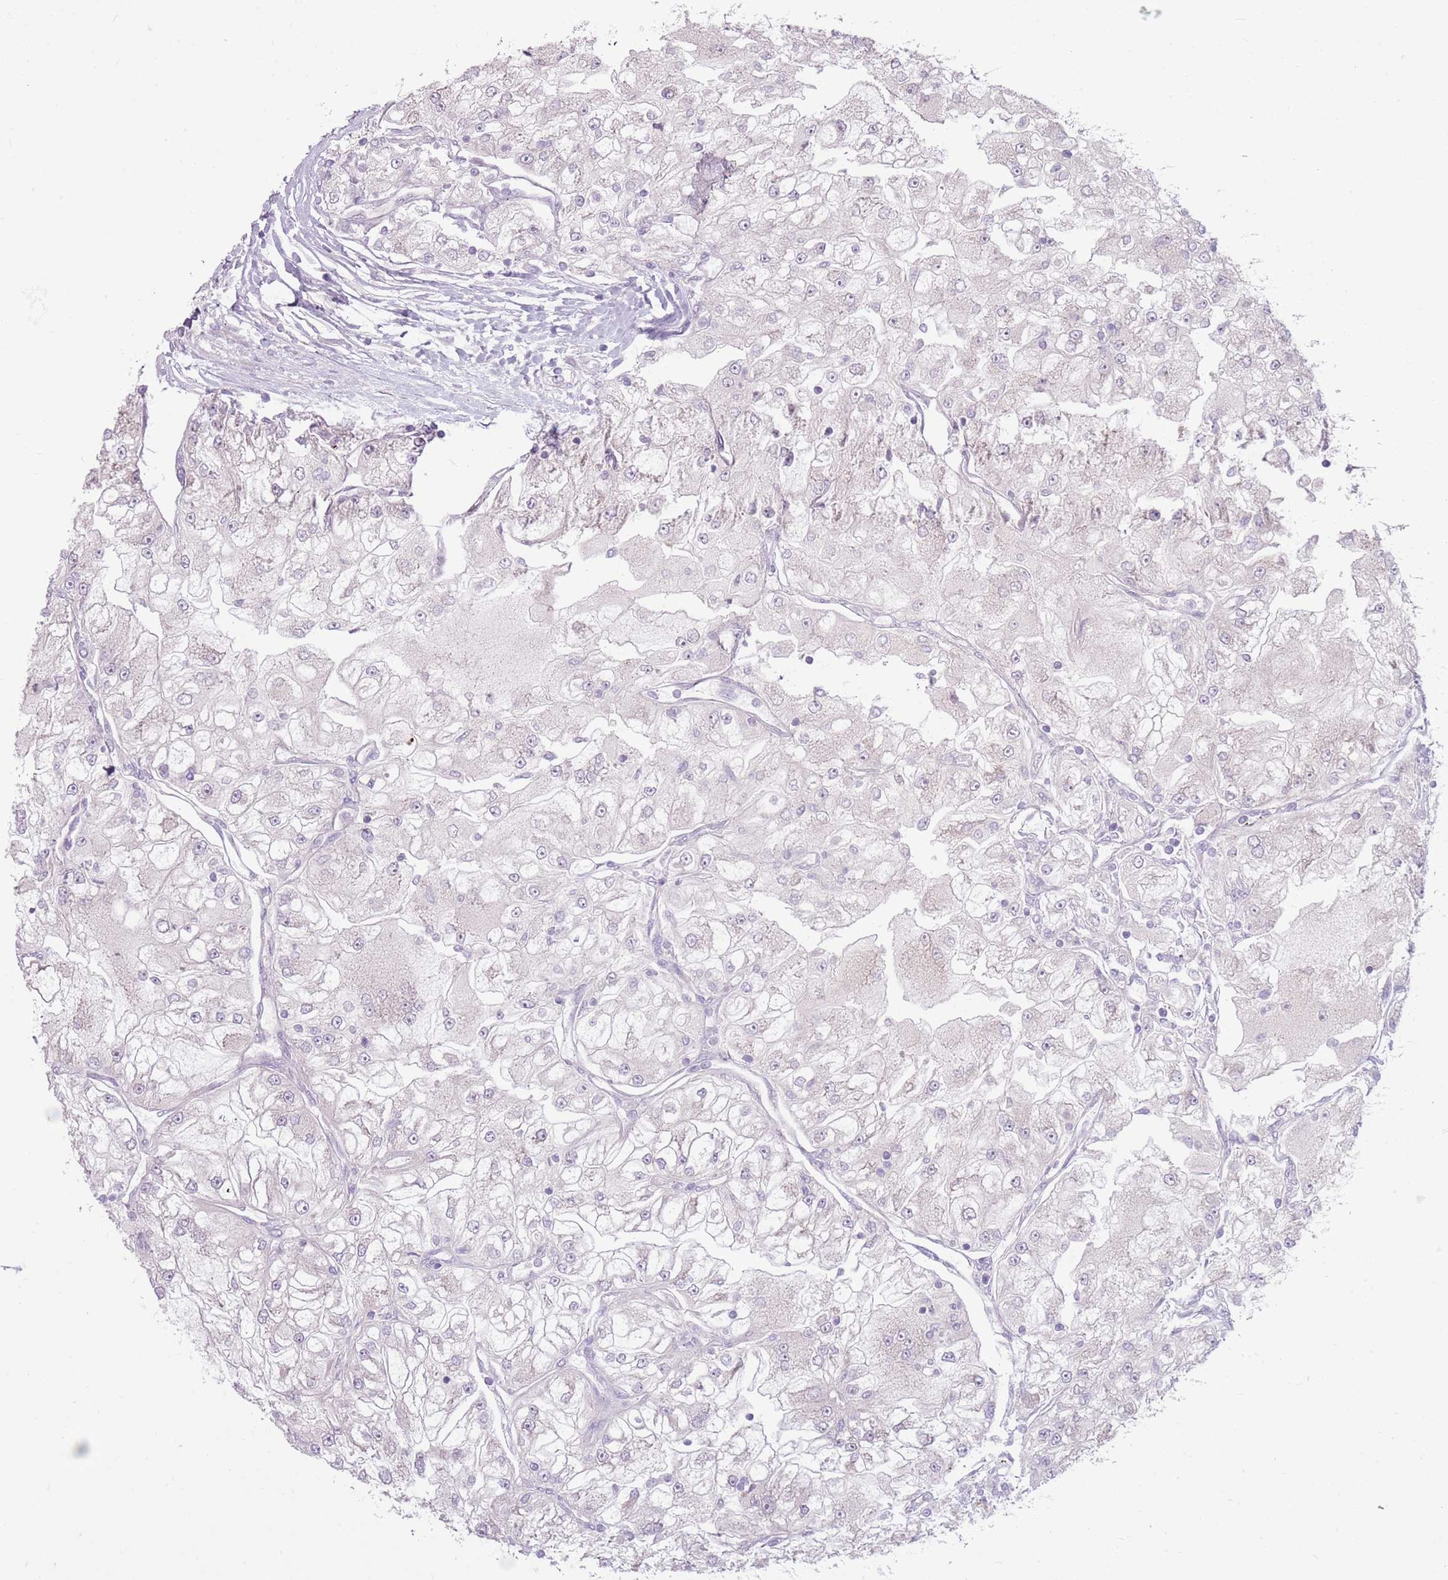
{"staining": {"intensity": "negative", "quantity": "none", "location": "none"}, "tissue": "renal cancer", "cell_type": "Tumor cells", "image_type": "cancer", "snomed": [{"axis": "morphology", "description": "Adenocarcinoma, NOS"}, {"axis": "topography", "description": "Kidney"}], "caption": "Immunohistochemical staining of renal cancer (adenocarcinoma) displays no significant positivity in tumor cells.", "gene": "HSPA14", "patient": {"sex": "female", "age": 72}}